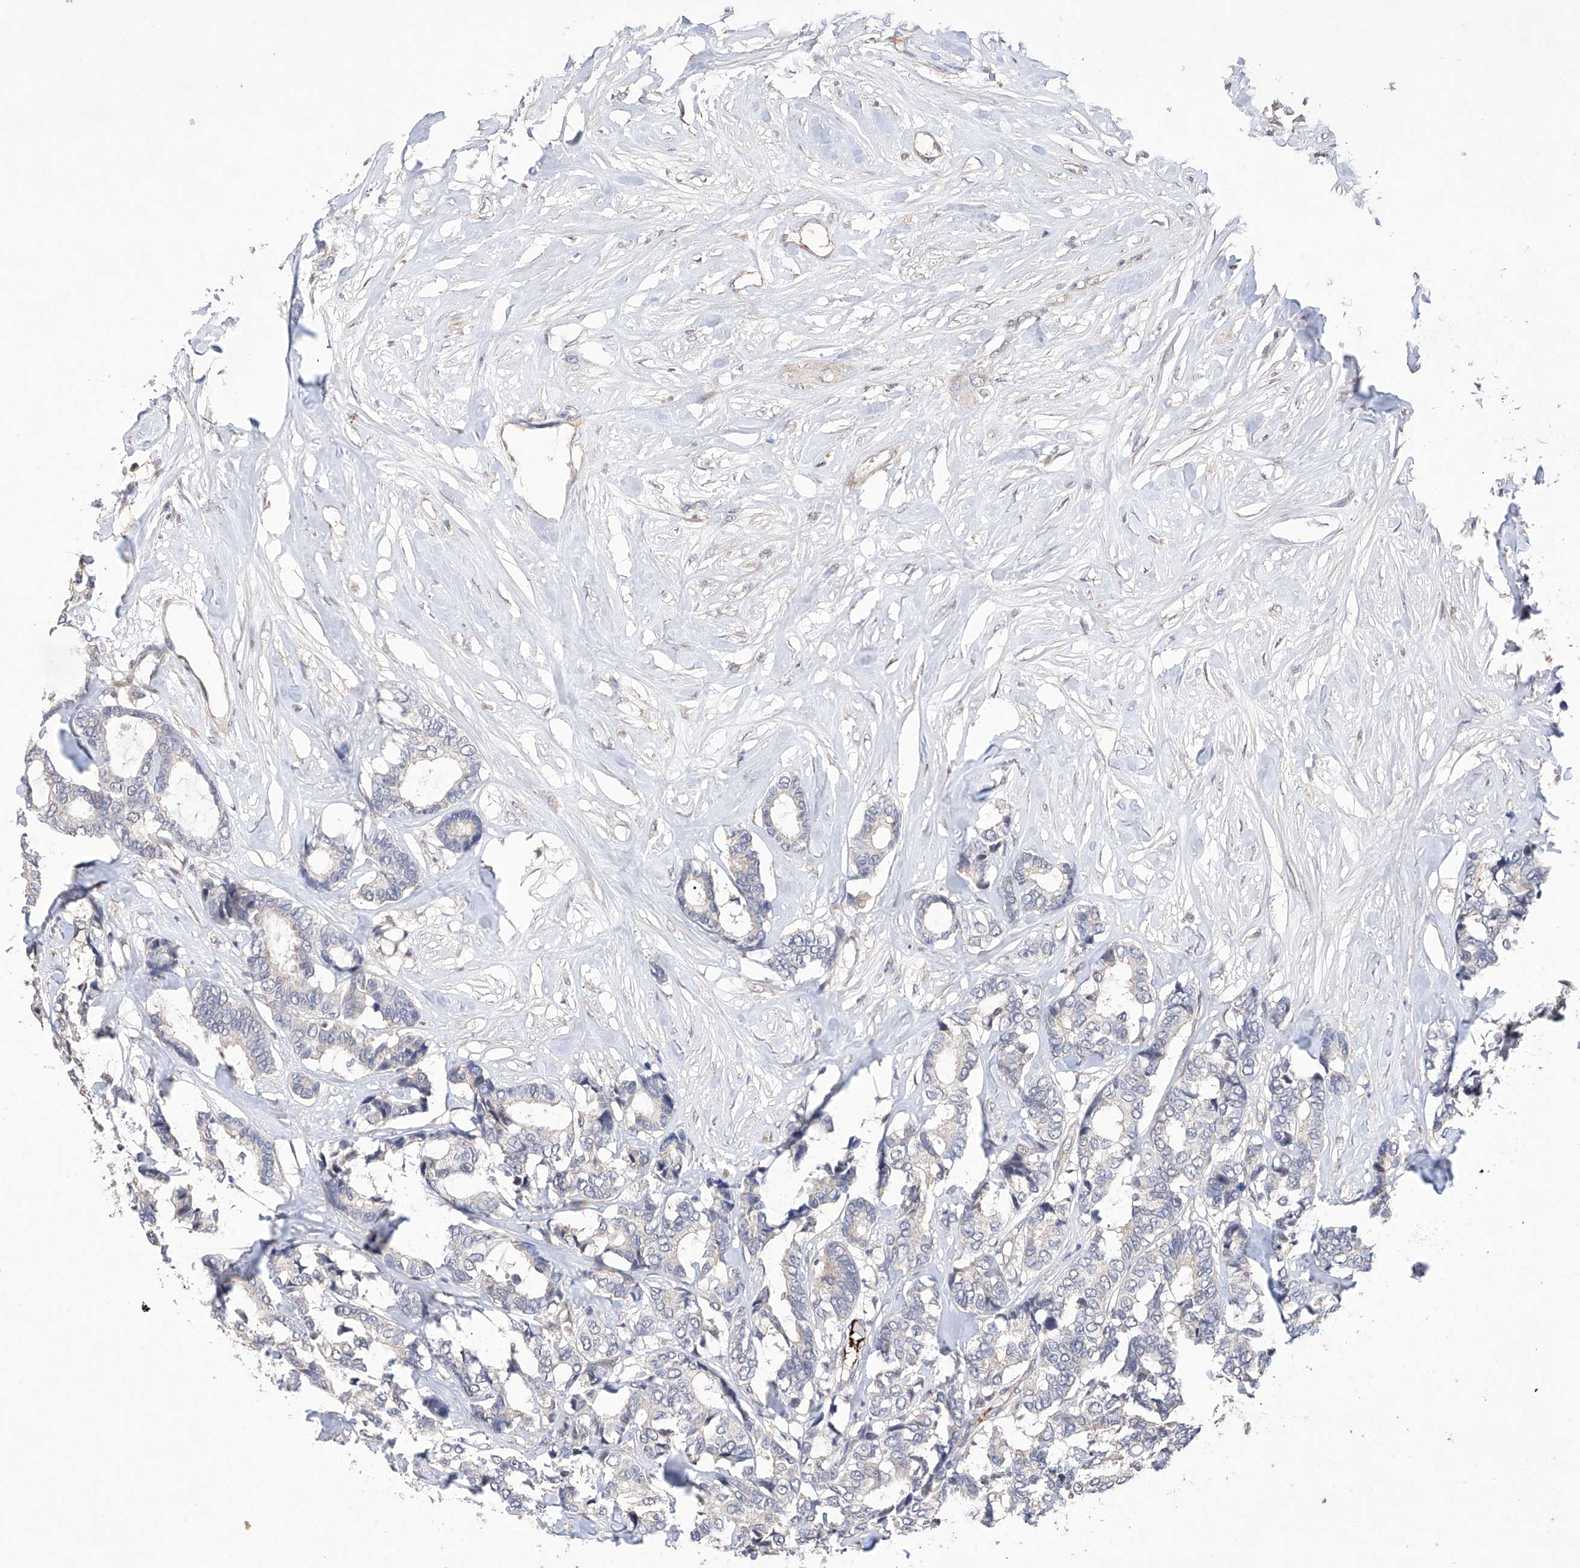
{"staining": {"intensity": "negative", "quantity": "none", "location": "none"}, "tissue": "breast cancer", "cell_type": "Tumor cells", "image_type": "cancer", "snomed": [{"axis": "morphology", "description": "Duct carcinoma"}, {"axis": "topography", "description": "Breast"}], "caption": "DAB immunohistochemical staining of human breast infiltrating ductal carcinoma demonstrates no significant expression in tumor cells. Brightfield microscopy of IHC stained with DAB (3,3'-diaminobenzidine) (brown) and hematoxylin (blue), captured at high magnification.", "gene": "AFG1L", "patient": {"sex": "female", "age": 87}}